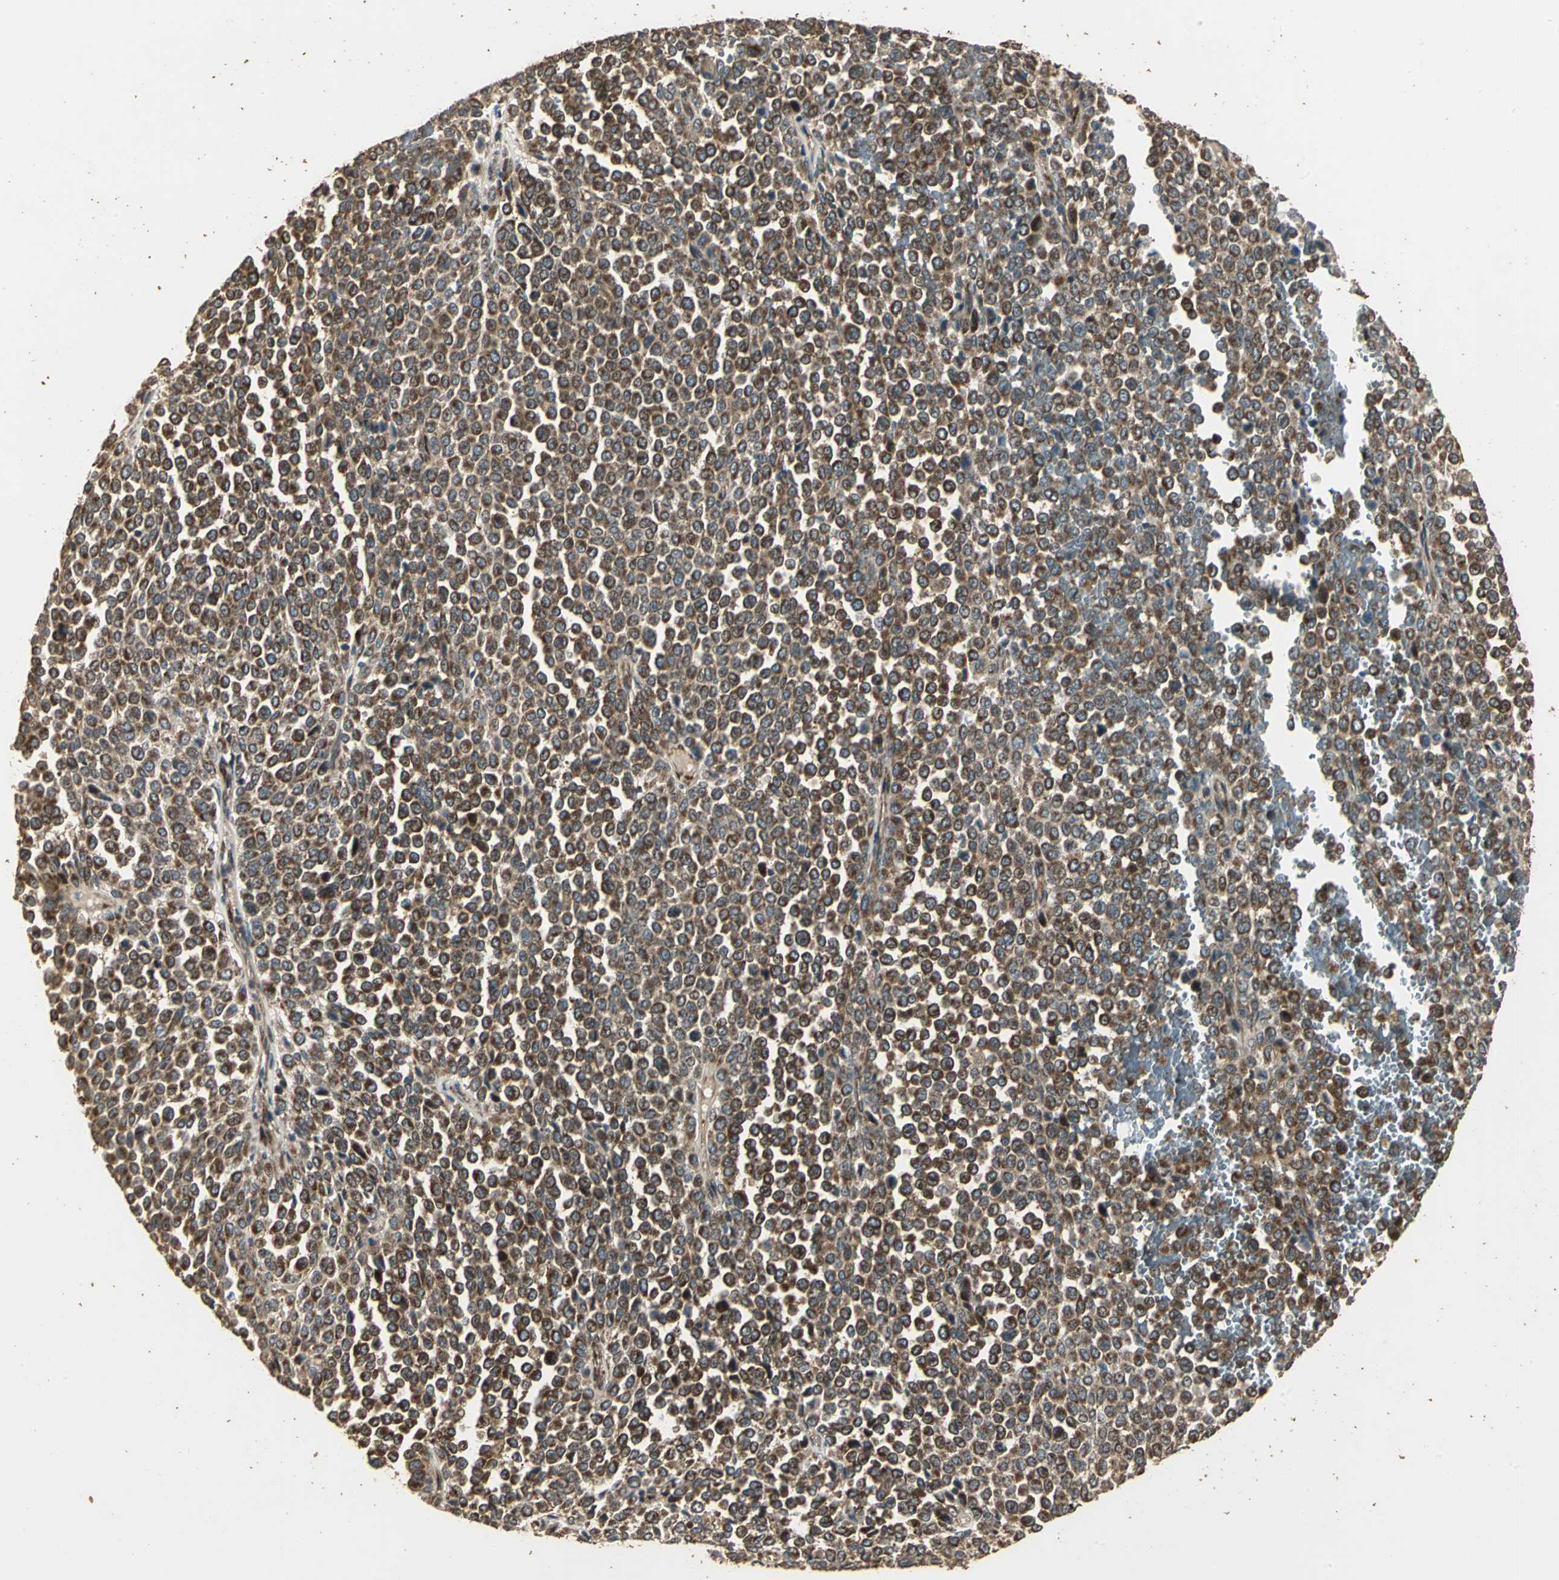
{"staining": {"intensity": "strong", "quantity": ">75%", "location": "cytoplasmic/membranous"}, "tissue": "melanoma", "cell_type": "Tumor cells", "image_type": "cancer", "snomed": [{"axis": "morphology", "description": "Malignant melanoma, Metastatic site"}, {"axis": "topography", "description": "Pancreas"}], "caption": "IHC micrograph of human melanoma stained for a protein (brown), which exhibits high levels of strong cytoplasmic/membranous positivity in approximately >75% of tumor cells.", "gene": "KANK1", "patient": {"sex": "female", "age": 30}}